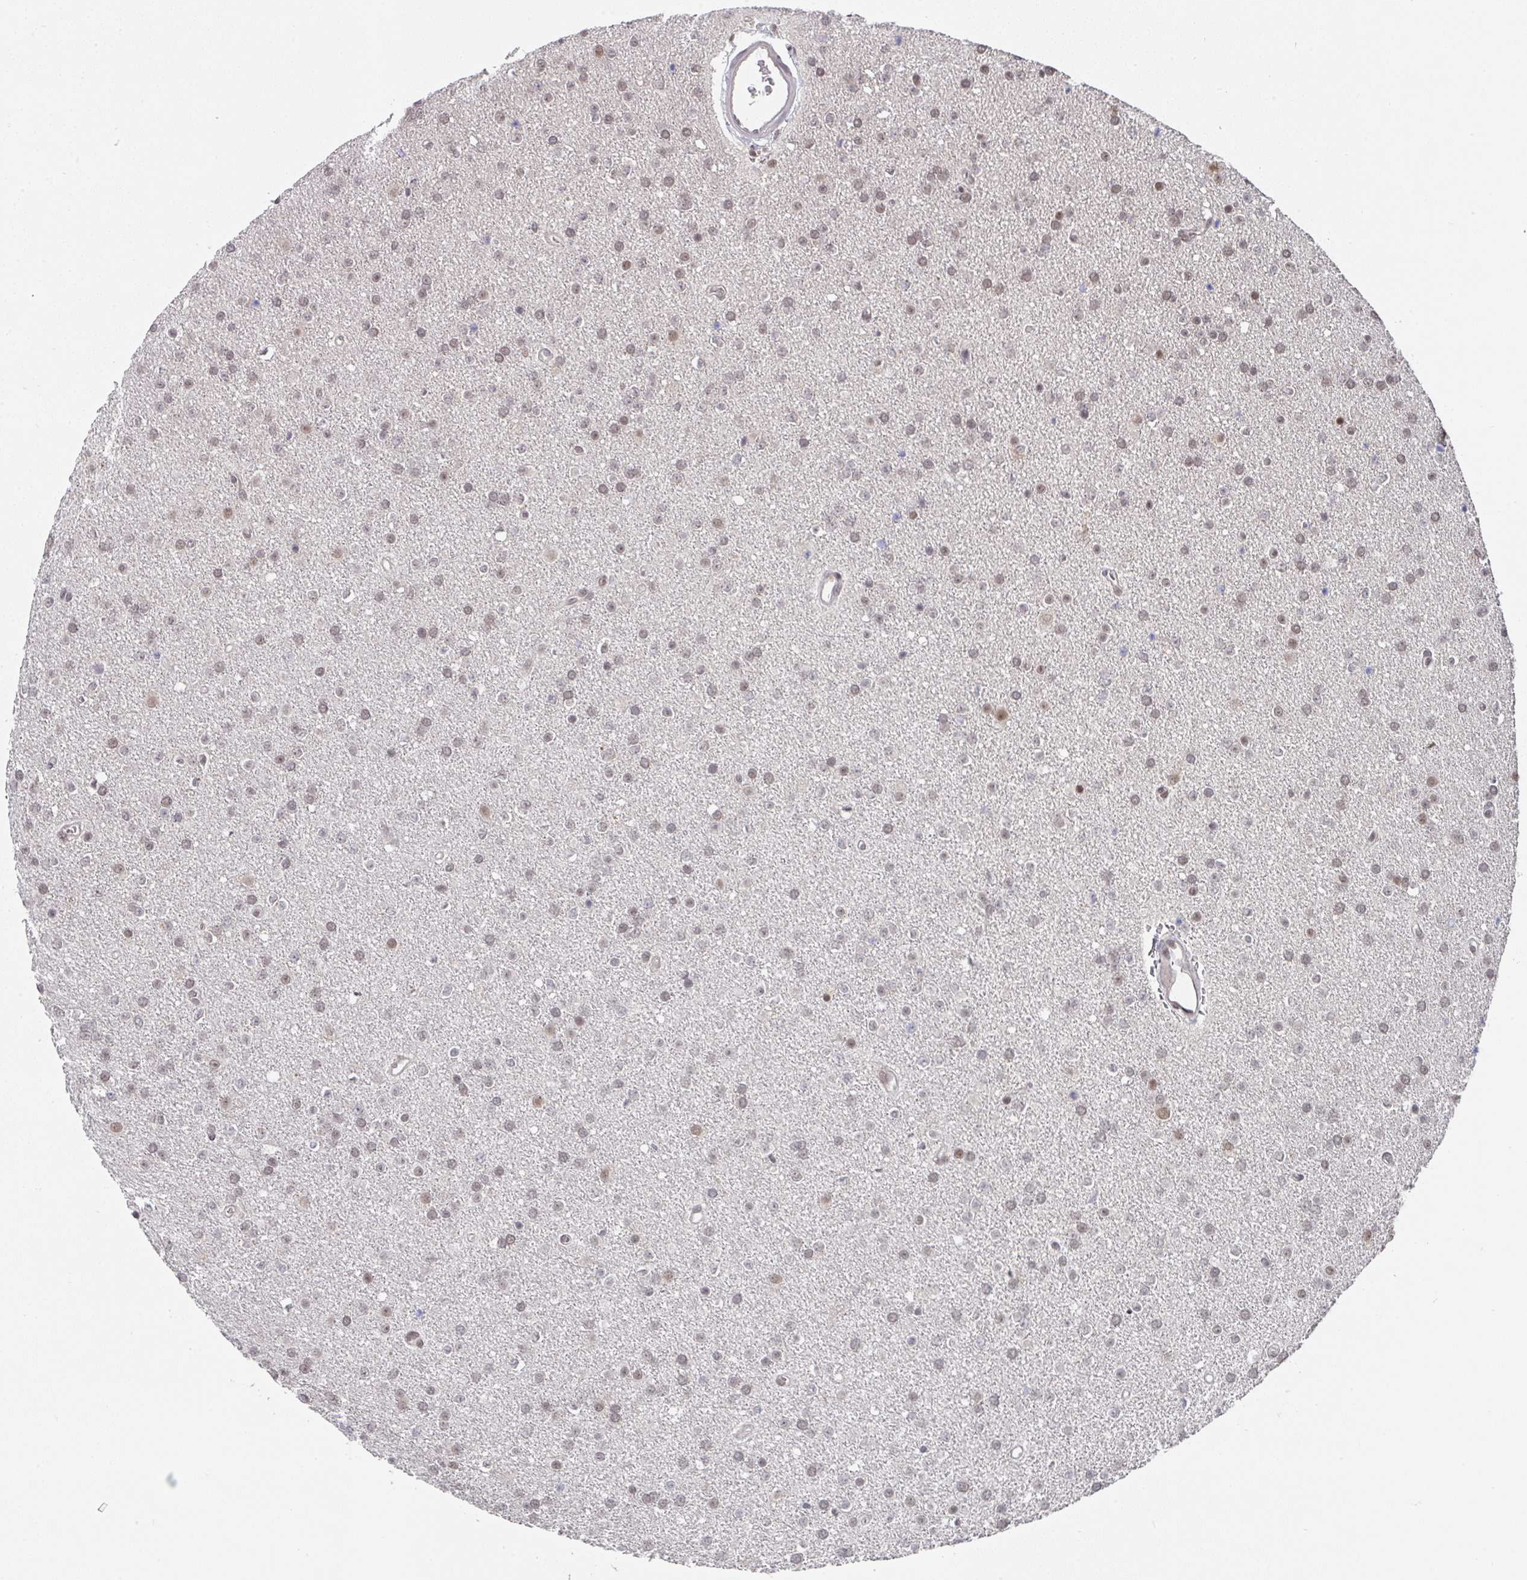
{"staining": {"intensity": "weak", "quantity": ">75%", "location": "nuclear"}, "tissue": "glioma", "cell_type": "Tumor cells", "image_type": "cancer", "snomed": [{"axis": "morphology", "description": "Glioma, malignant, Low grade"}, {"axis": "topography", "description": "Brain"}], "caption": "Immunohistochemical staining of malignant glioma (low-grade) displays low levels of weak nuclear positivity in about >75% of tumor cells.", "gene": "JMJD1C", "patient": {"sex": "female", "age": 34}}